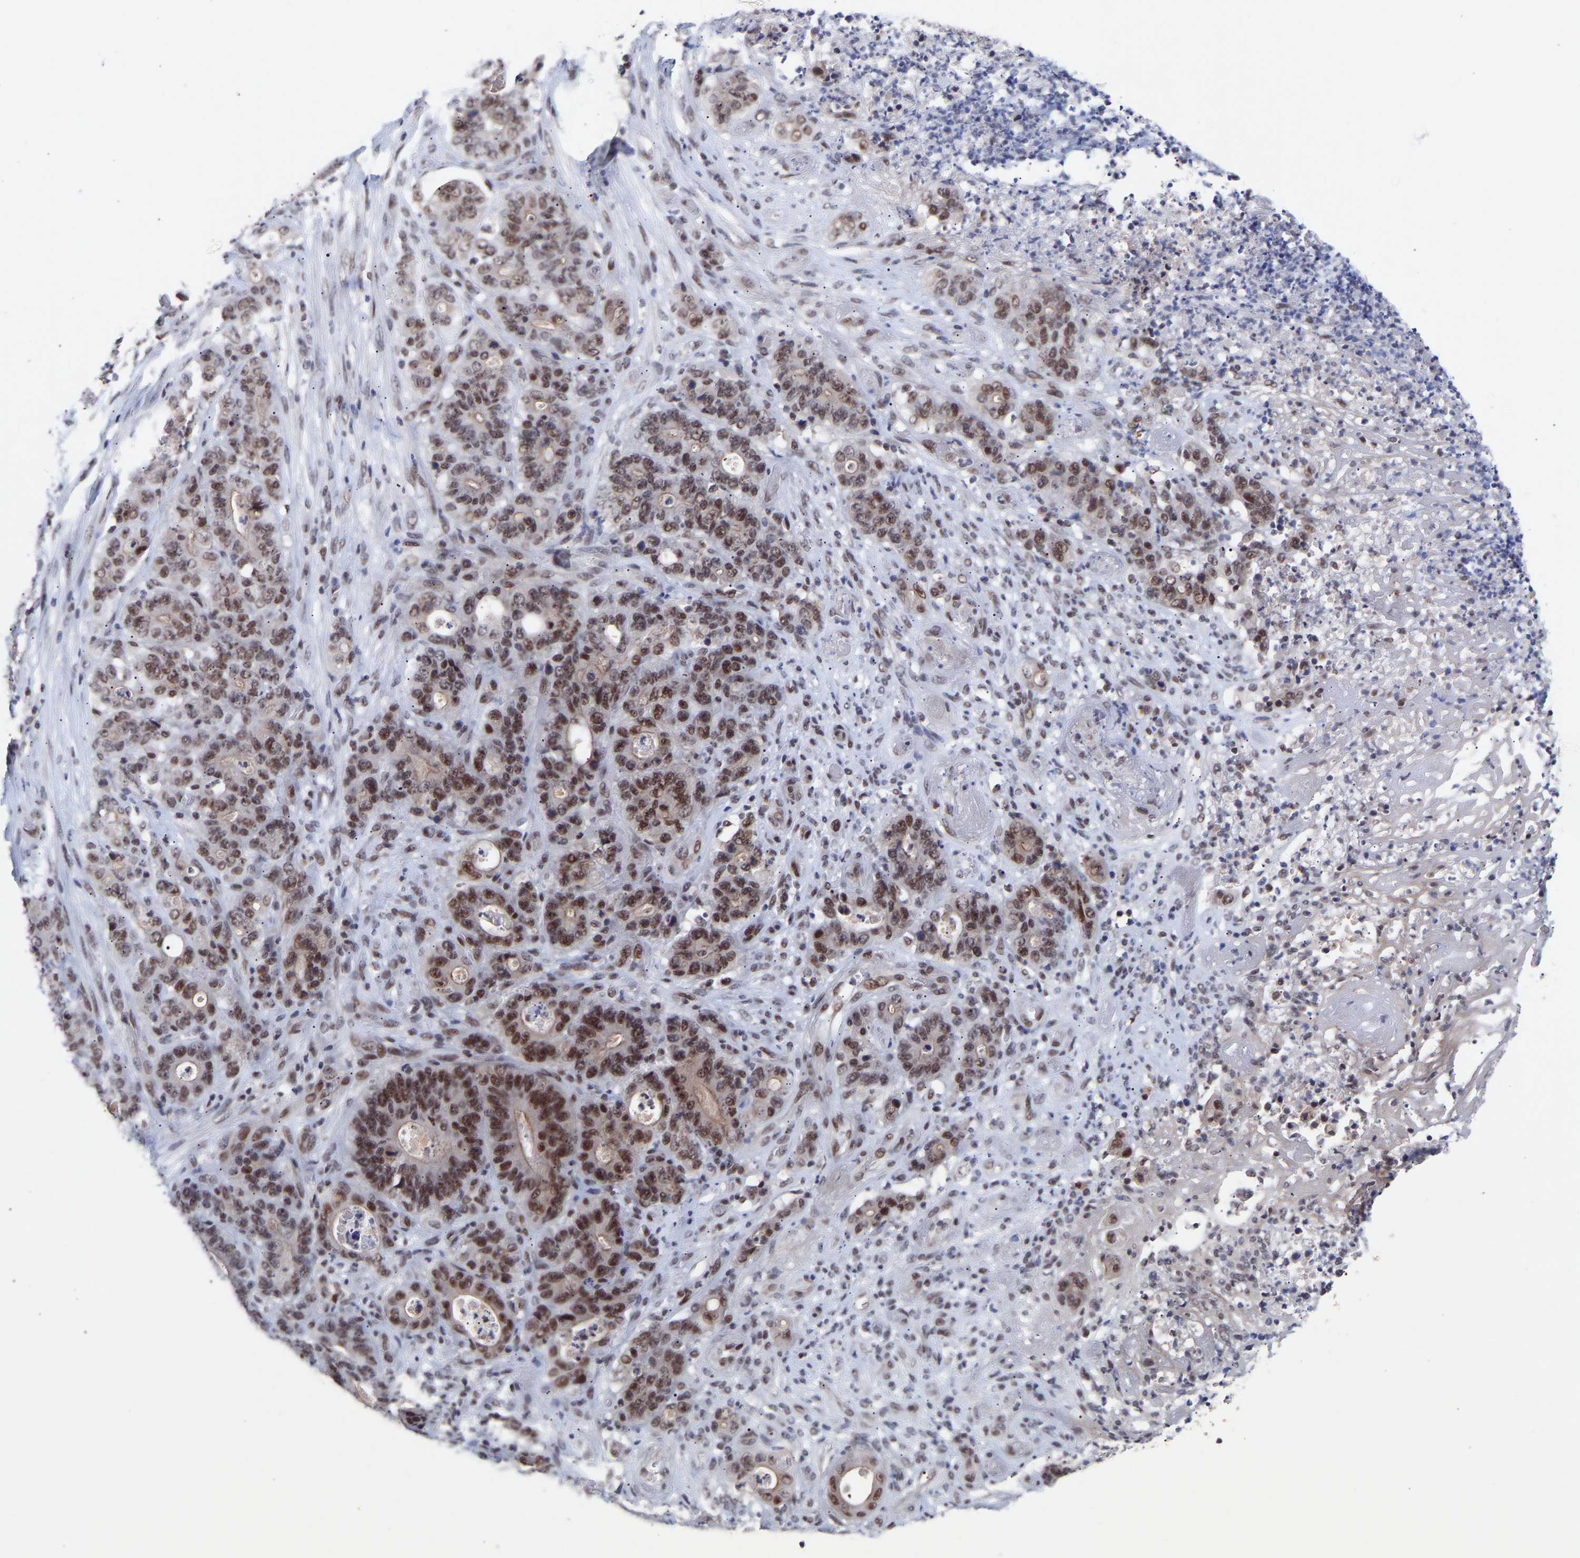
{"staining": {"intensity": "moderate", "quantity": ">75%", "location": "nuclear"}, "tissue": "stomach cancer", "cell_type": "Tumor cells", "image_type": "cancer", "snomed": [{"axis": "morphology", "description": "Adenocarcinoma, NOS"}, {"axis": "topography", "description": "Stomach"}], "caption": "Immunohistochemistry (IHC) (DAB (3,3'-diaminobenzidine)) staining of human stomach cancer (adenocarcinoma) shows moderate nuclear protein staining in about >75% of tumor cells. (DAB (3,3'-diaminobenzidine) = brown stain, brightfield microscopy at high magnification).", "gene": "RBM15", "patient": {"sex": "female", "age": 73}}